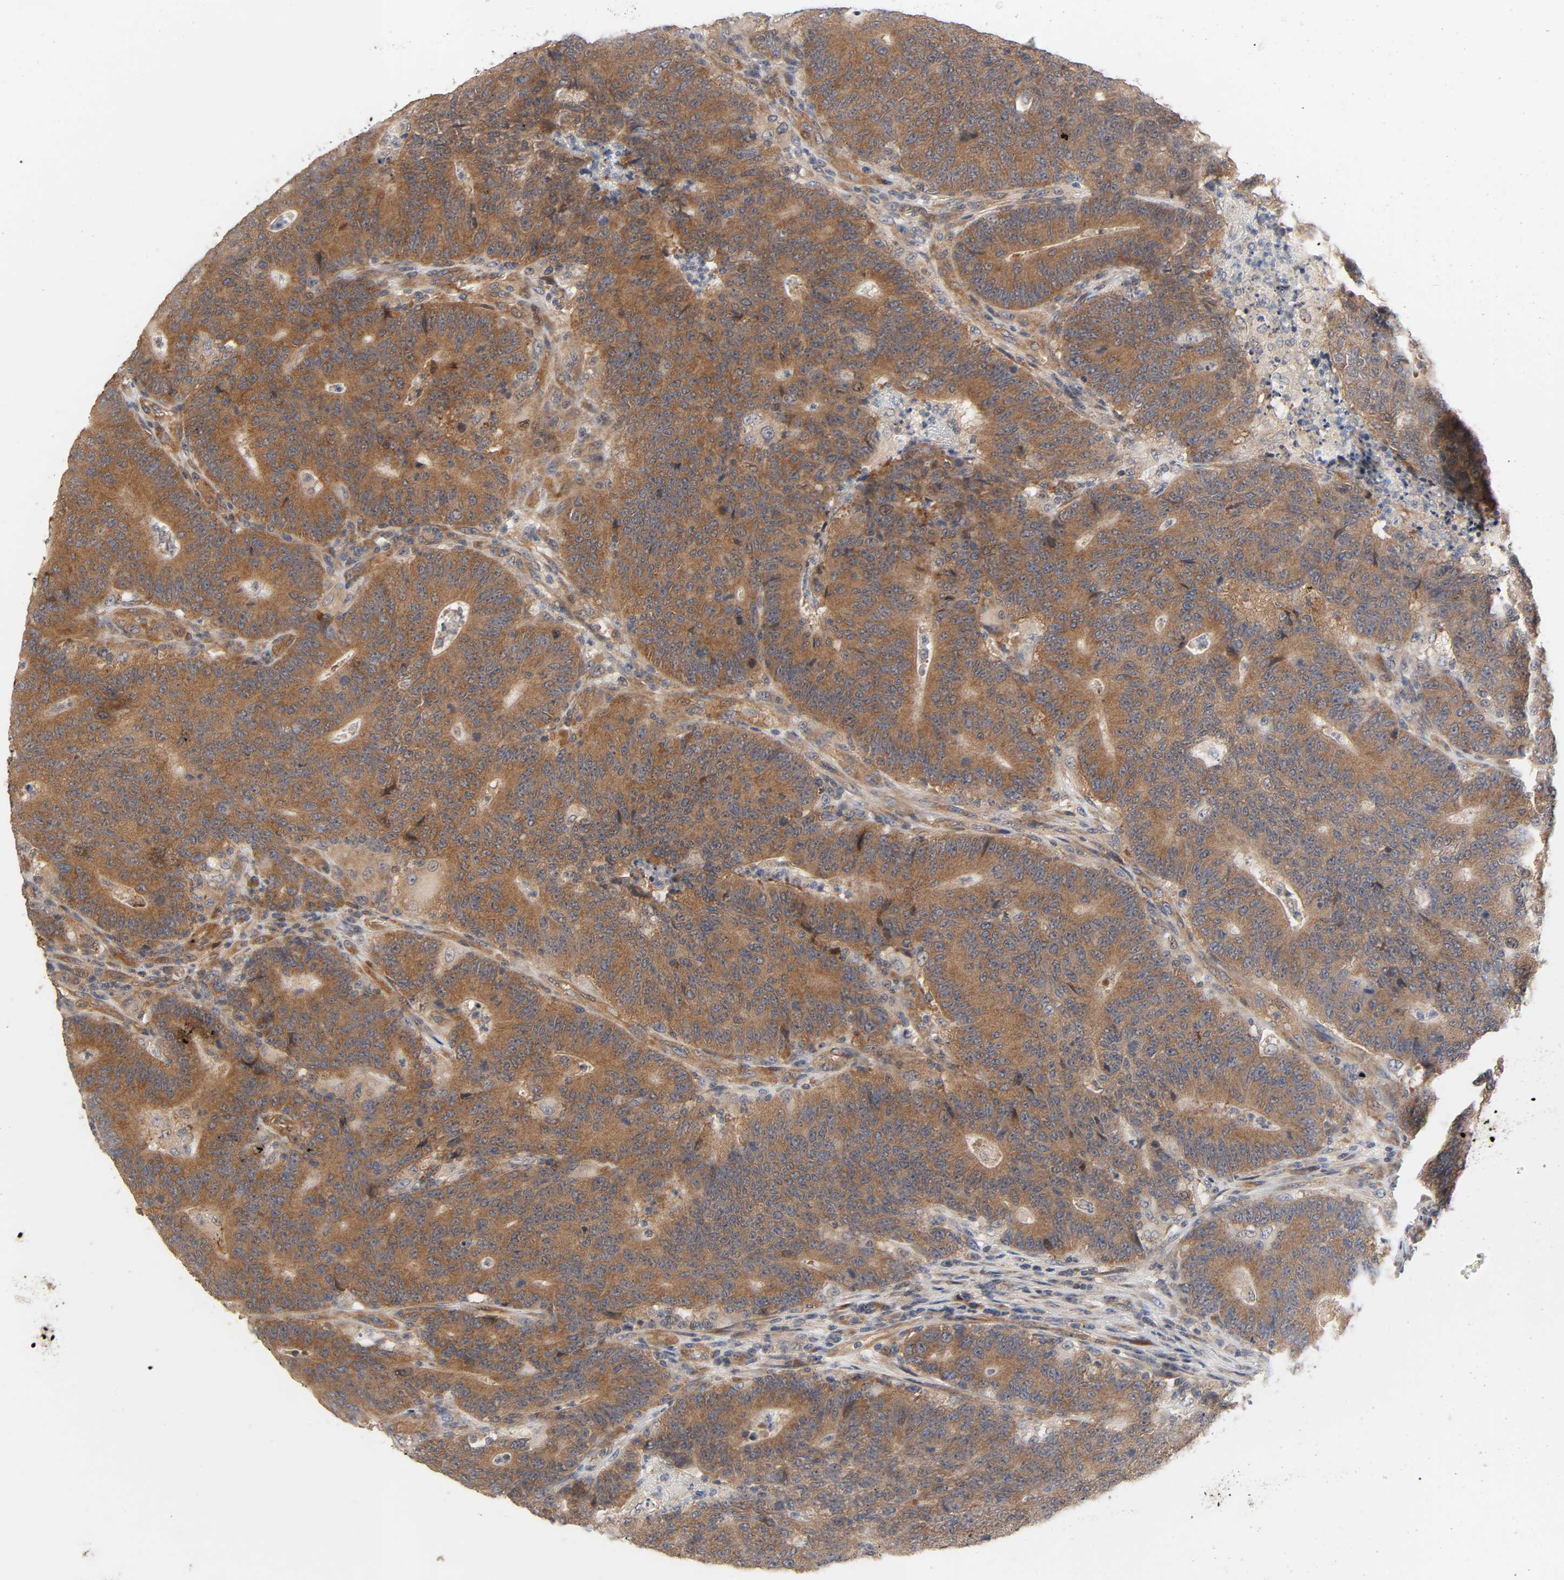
{"staining": {"intensity": "moderate", "quantity": ">75%", "location": "cytoplasmic/membranous"}, "tissue": "colorectal cancer", "cell_type": "Tumor cells", "image_type": "cancer", "snomed": [{"axis": "morphology", "description": "Normal tissue, NOS"}, {"axis": "morphology", "description": "Adenocarcinoma, NOS"}, {"axis": "topography", "description": "Colon"}], "caption": "This is an image of immunohistochemistry (IHC) staining of colorectal cancer (adenocarcinoma), which shows moderate staining in the cytoplasmic/membranous of tumor cells.", "gene": "NEMF", "patient": {"sex": "female", "age": 75}}